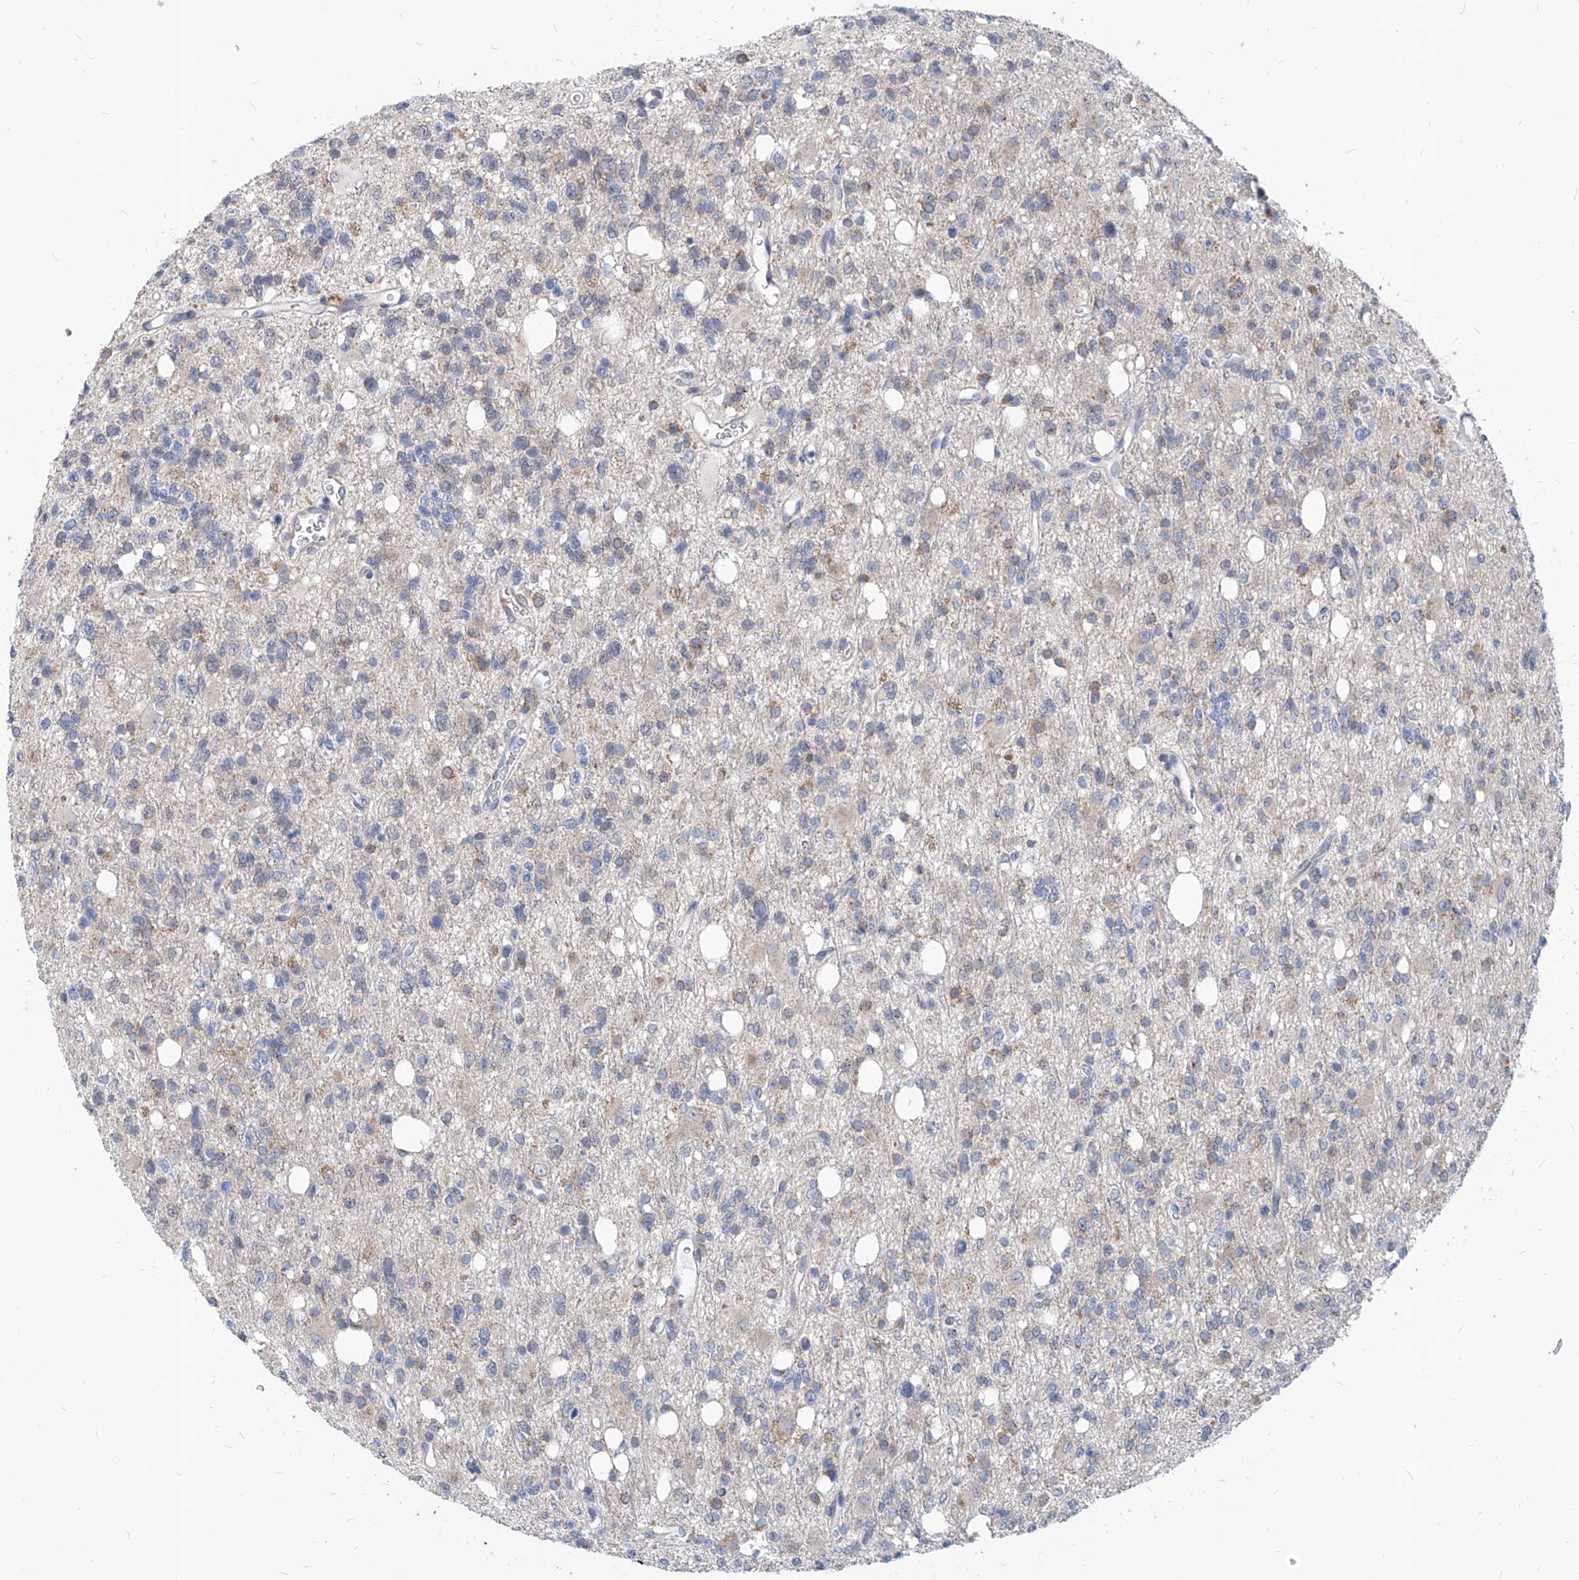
{"staining": {"intensity": "negative", "quantity": "none", "location": "none"}, "tissue": "glioma", "cell_type": "Tumor cells", "image_type": "cancer", "snomed": [{"axis": "morphology", "description": "Glioma, malignant, High grade"}, {"axis": "topography", "description": "Brain"}], "caption": "This is an immunohistochemistry image of human malignant glioma (high-grade). There is no staining in tumor cells.", "gene": "AGPS", "patient": {"sex": "female", "age": 62}}